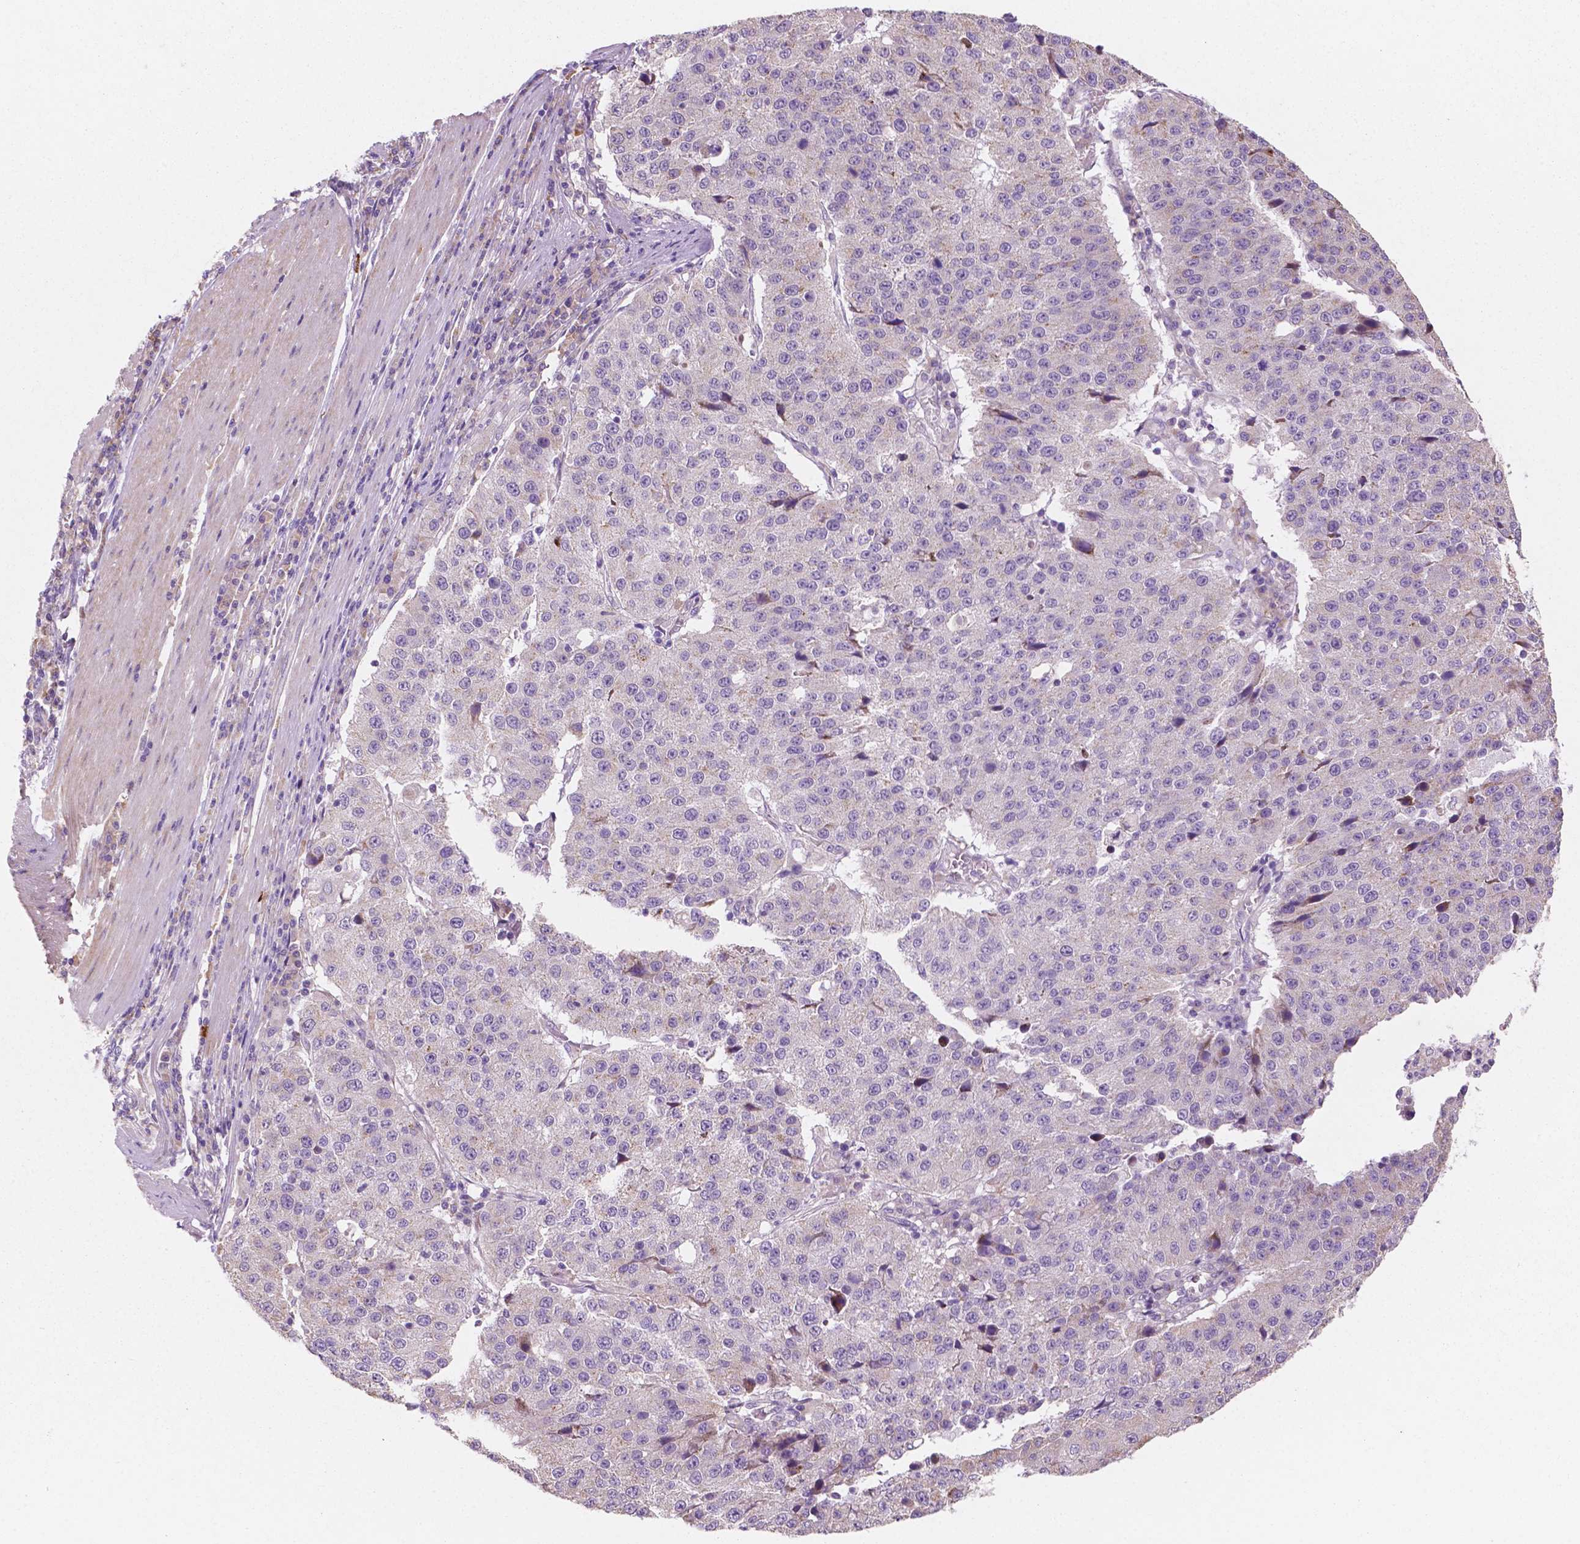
{"staining": {"intensity": "weak", "quantity": "<25%", "location": "cytoplasmic/membranous"}, "tissue": "stomach cancer", "cell_type": "Tumor cells", "image_type": "cancer", "snomed": [{"axis": "morphology", "description": "Adenocarcinoma, NOS"}, {"axis": "topography", "description": "Stomach"}], "caption": "Tumor cells show no significant expression in stomach cancer (adenocarcinoma). (Immunohistochemistry (ihc), brightfield microscopy, high magnification).", "gene": "LRP1B", "patient": {"sex": "male", "age": 71}}